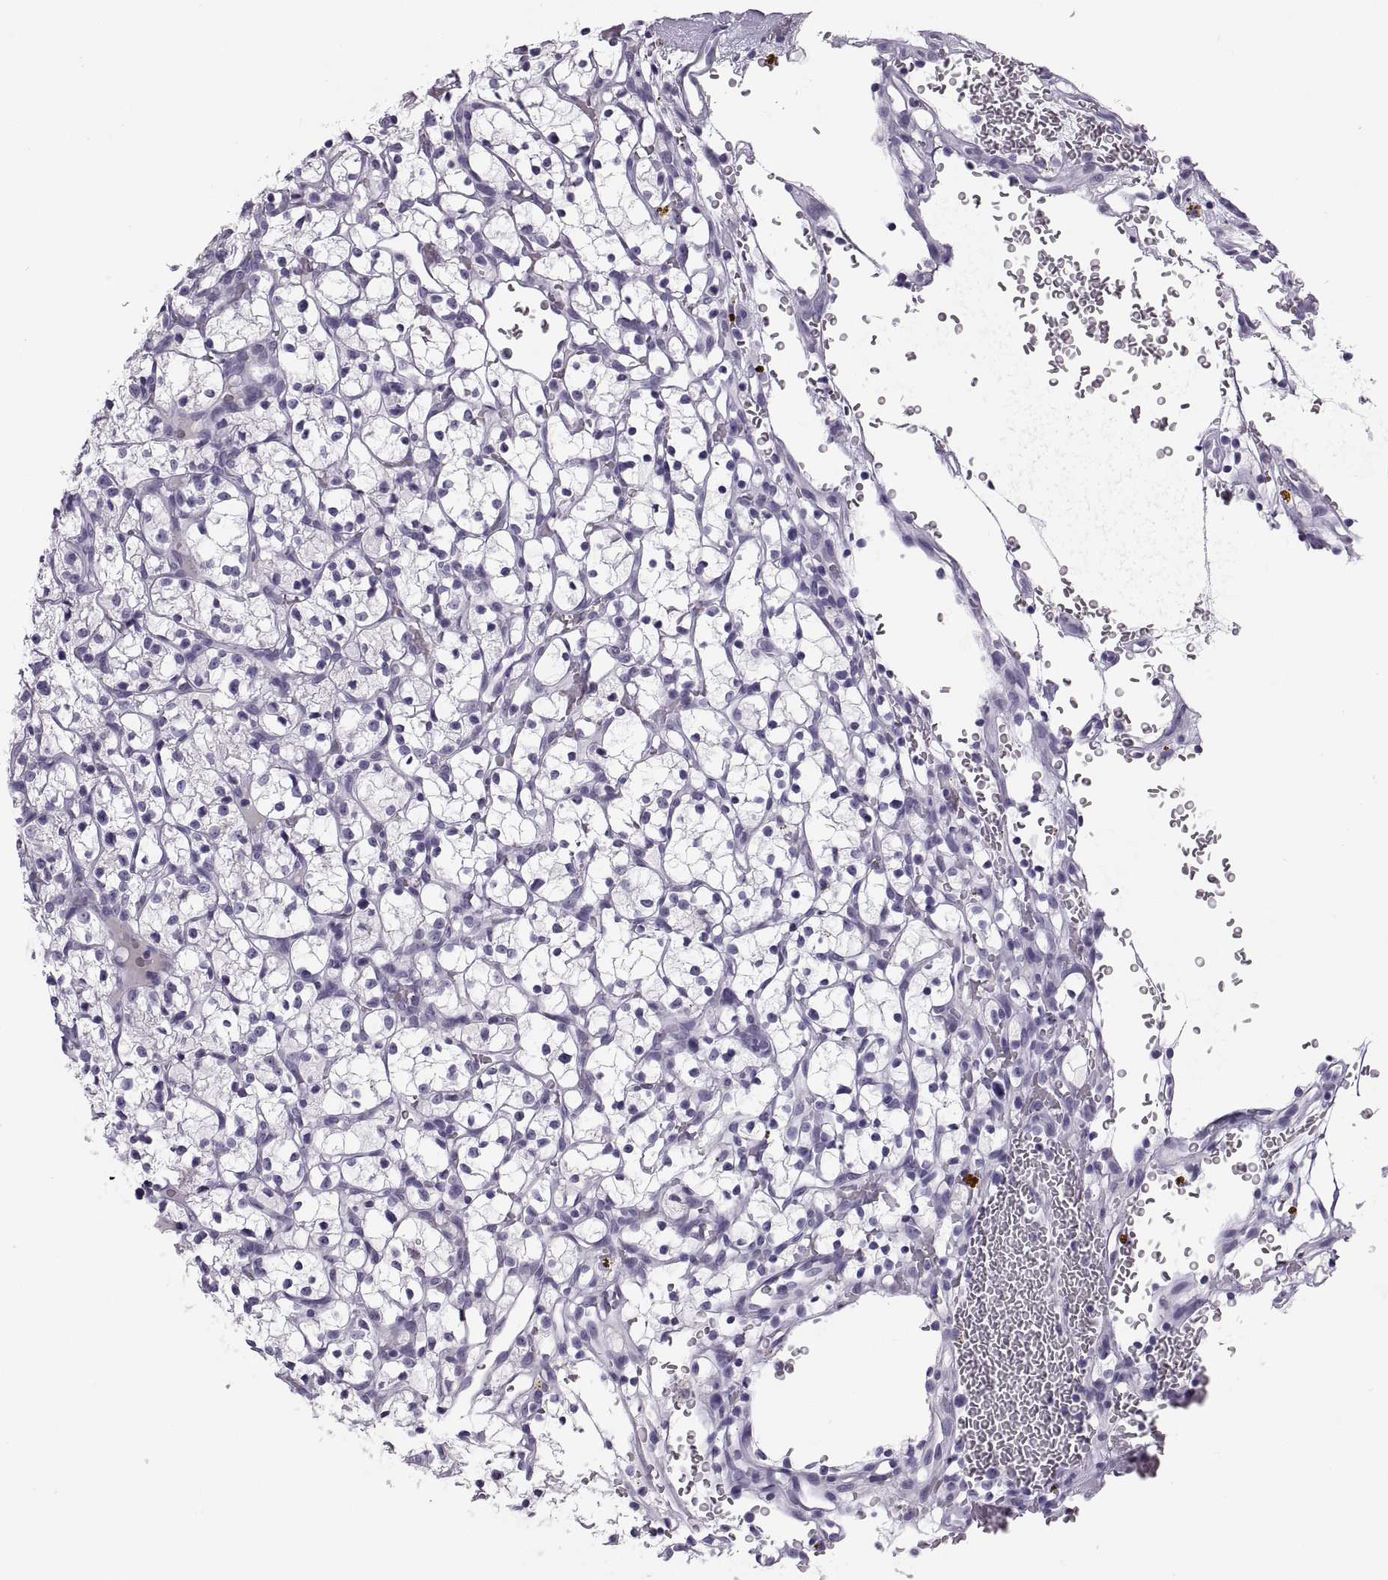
{"staining": {"intensity": "negative", "quantity": "none", "location": "none"}, "tissue": "renal cancer", "cell_type": "Tumor cells", "image_type": "cancer", "snomed": [{"axis": "morphology", "description": "Adenocarcinoma, NOS"}, {"axis": "topography", "description": "Kidney"}], "caption": "Adenocarcinoma (renal) was stained to show a protein in brown. There is no significant positivity in tumor cells.", "gene": "QRICH2", "patient": {"sex": "female", "age": 64}}